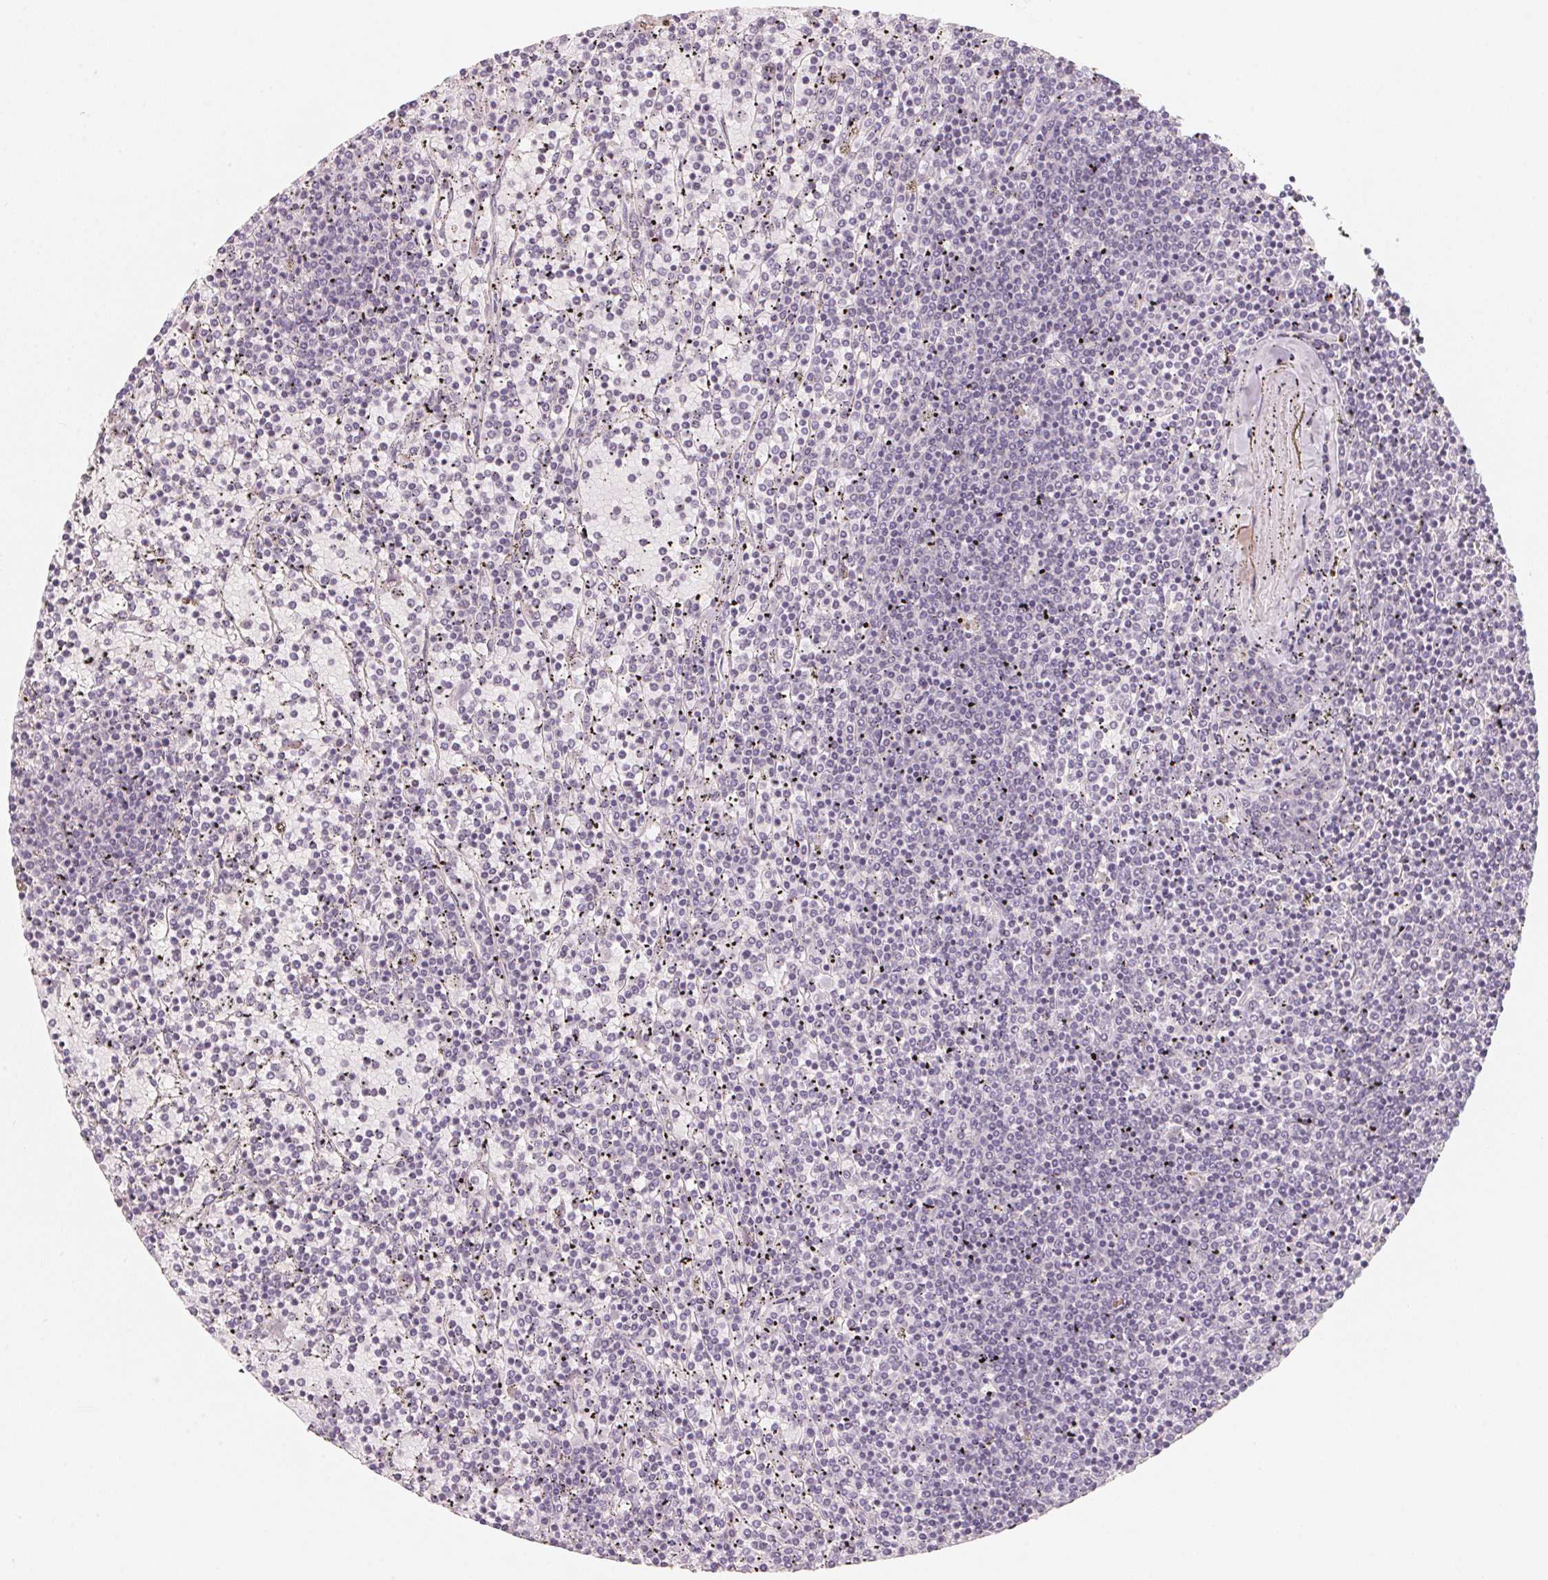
{"staining": {"intensity": "negative", "quantity": "none", "location": "none"}, "tissue": "lymphoma", "cell_type": "Tumor cells", "image_type": "cancer", "snomed": [{"axis": "morphology", "description": "Malignant lymphoma, non-Hodgkin's type, Low grade"}, {"axis": "topography", "description": "Spleen"}], "caption": "Immunohistochemistry (IHC) histopathology image of low-grade malignant lymphoma, non-Hodgkin's type stained for a protein (brown), which displays no expression in tumor cells.", "gene": "ANKRD31", "patient": {"sex": "female", "age": 77}}